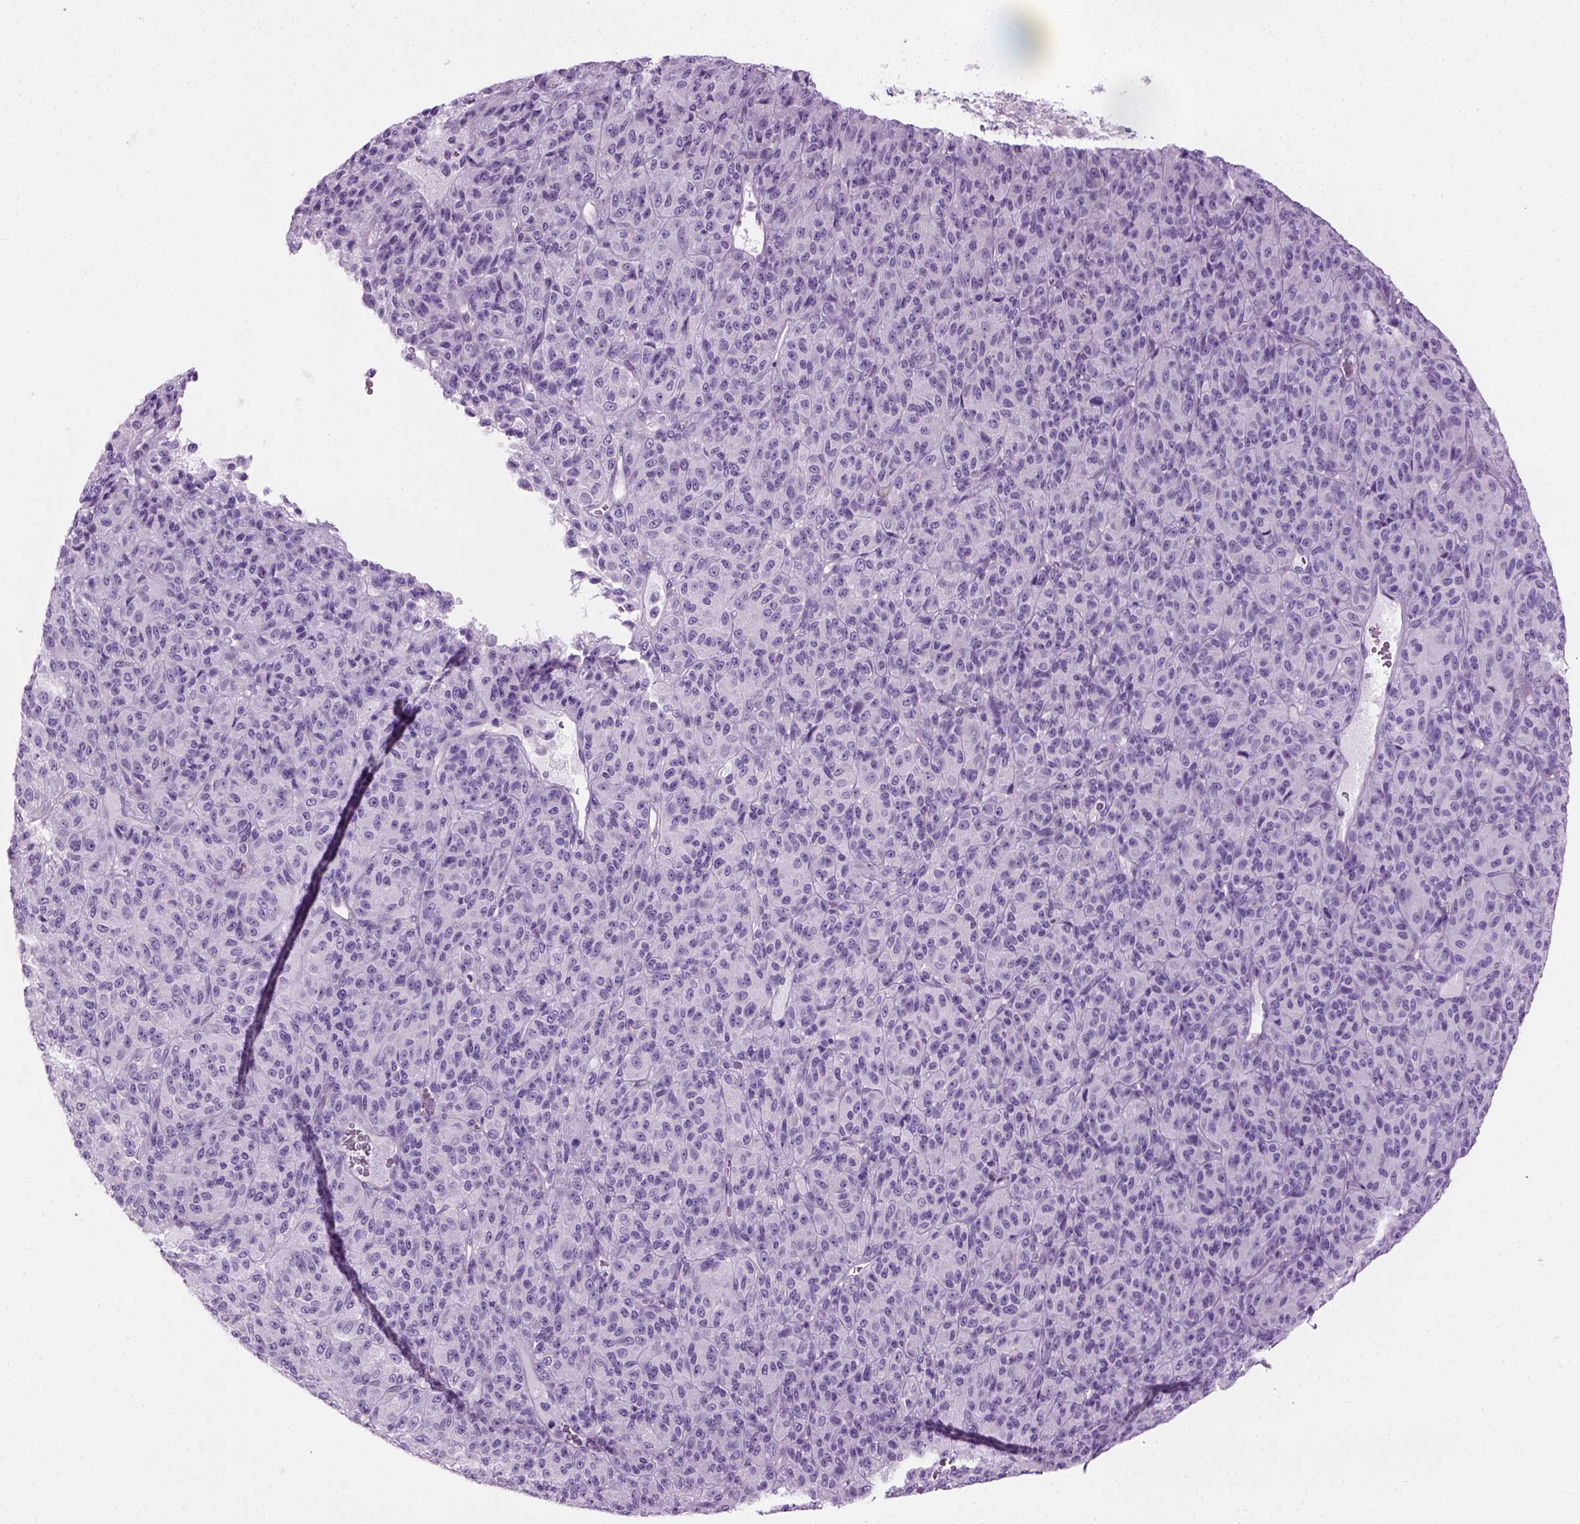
{"staining": {"intensity": "negative", "quantity": "none", "location": "none"}, "tissue": "melanoma", "cell_type": "Tumor cells", "image_type": "cancer", "snomed": [{"axis": "morphology", "description": "Malignant melanoma, Metastatic site"}, {"axis": "topography", "description": "Brain"}], "caption": "This is a histopathology image of immunohistochemistry staining of melanoma, which shows no staining in tumor cells.", "gene": "CIBAR2", "patient": {"sex": "female", "age": 56}}